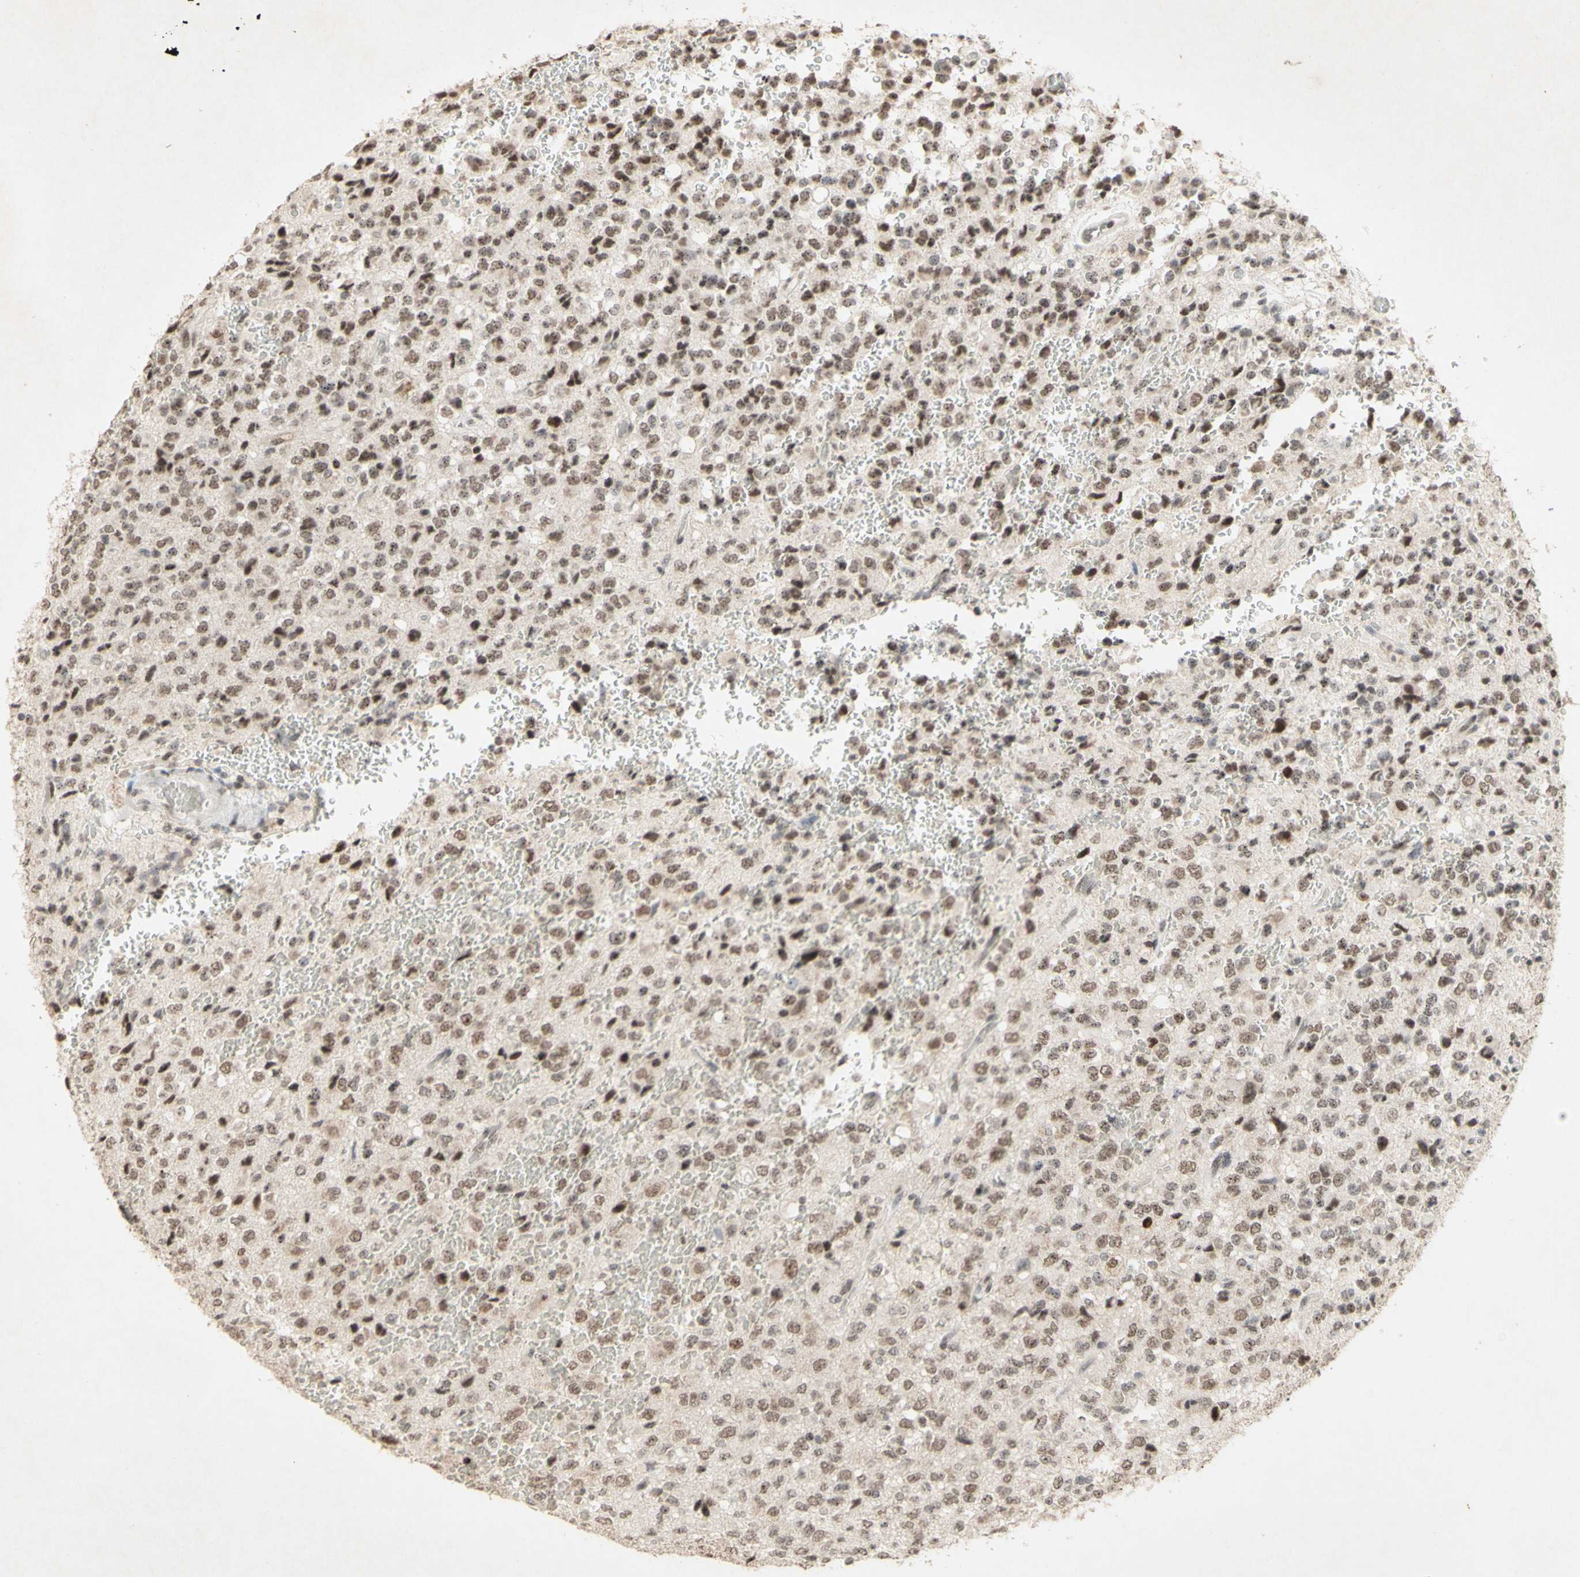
{"staining": {"intensity": "moderate", "quantity": ">75%", "location": "nuclear"}, "tissue": "glioma", "cell_type": "Tumor cells", "image_type": "cancer", "snomed": [{"axis": "morphology", "description": "Glioma, malignant, High grade"}, {"axis": "topography", "description": "pancreas cauda"}], "caption": "Moderate nuclear expression for a protein is appreciated in about >75% of tumor cells of malignant high-grade glioma using immunohistochemistry.", "gene": "CENPB", "patient": {"sex": "male", "age": 60}}